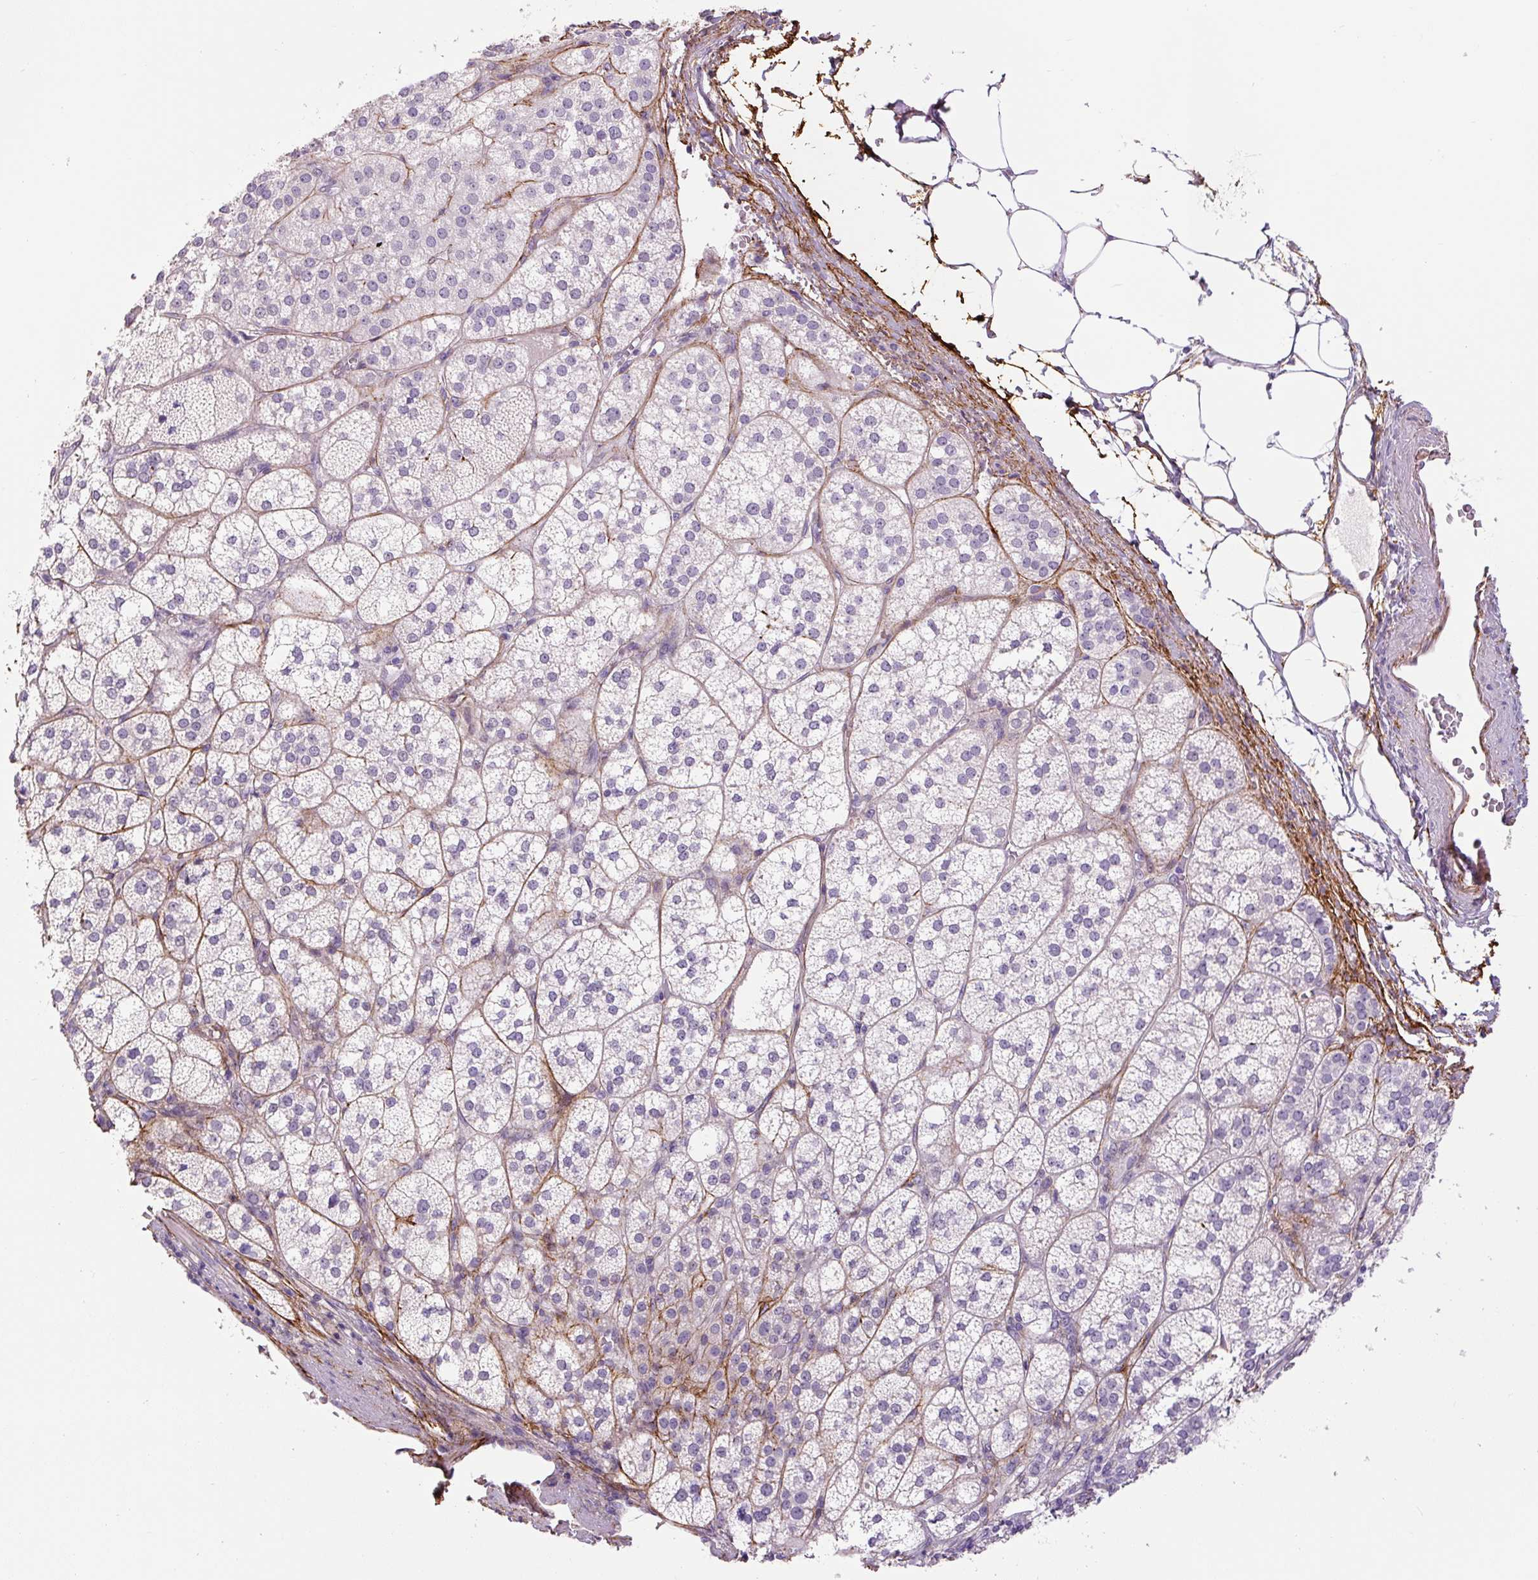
{"staining": {"intensity": "negative", "quantity": "none", "location": "none"}, "tissue": "adrenal gland", "cell_type": "Glandular cells", "image_type": "normal", "snomed": [{"axis": "morphology", "description": "Normal tissue, NOS"}, {"axis": "topography", "description": "Adrenal gland"}], "caption": "This is a micrograph of IHC staining of normal adrenal gland, which shows no expression in glandular cells.", "gene": "FBN1", "patient": {"sex": "female", "age": 60}}